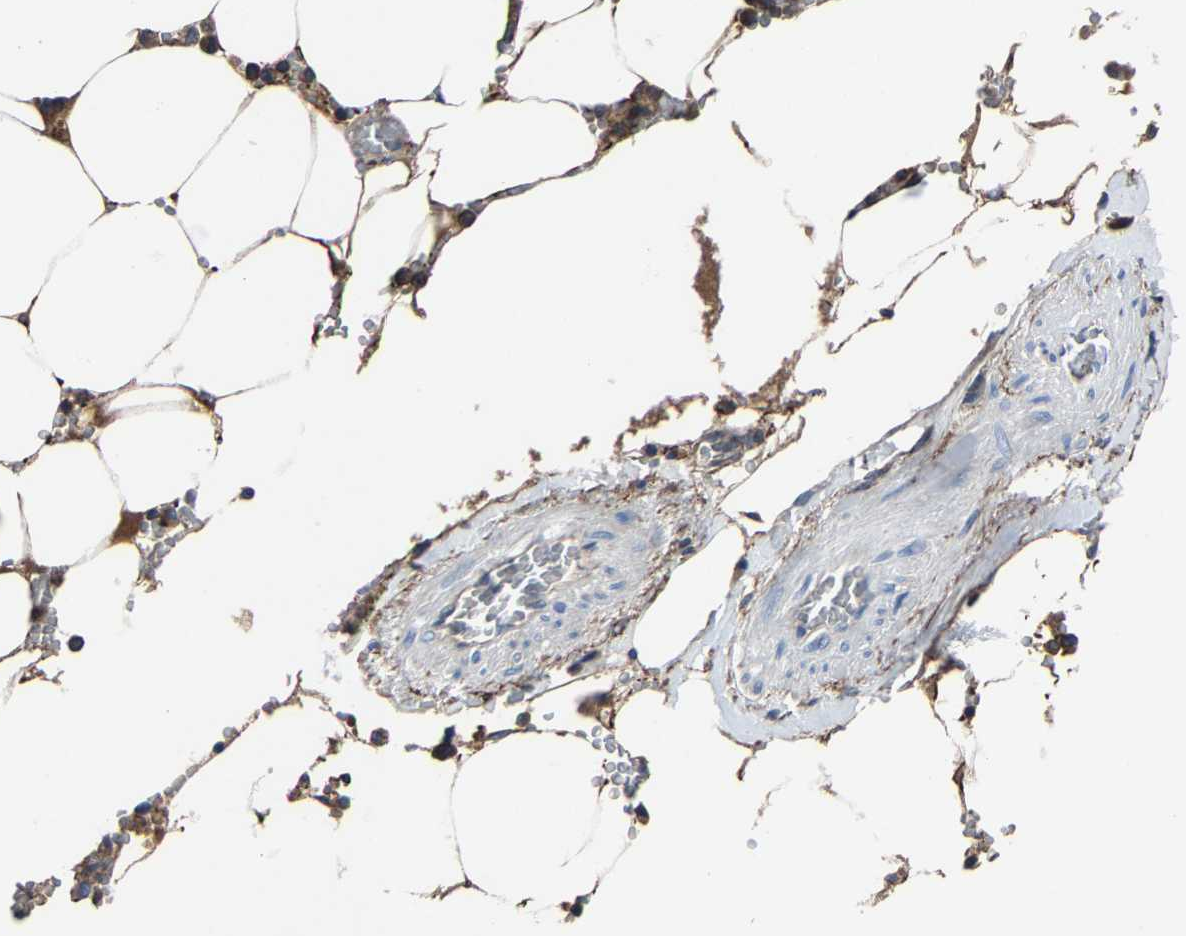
{"staining": {"intensity": "moderate", "quantity": ">75%", "location": "cytoplasmic/membranous"}, "tissue": "bone marrow", "cell_type": "Hematopoietic cells", "image_type": "normal", "snomed": [{"axis": "morphology", "description": "Normal tissue, NOS"}, {"axis": "topography", "description": "Bone marrow"}], "caption": "Immunohistochemistry (IHC) micrograph of unremarkable bone marrow: bone marrow stained using immunohistochemistry (IHC) displays medium levels of moderate protein expression localized specifically in the cytoplasmic/membranous of hematopoietic cells, appearing as a cytoplasmic/membranous brown color.", "gene": "KIAA1958", "patient": {"sex": "male", "age": 70}}